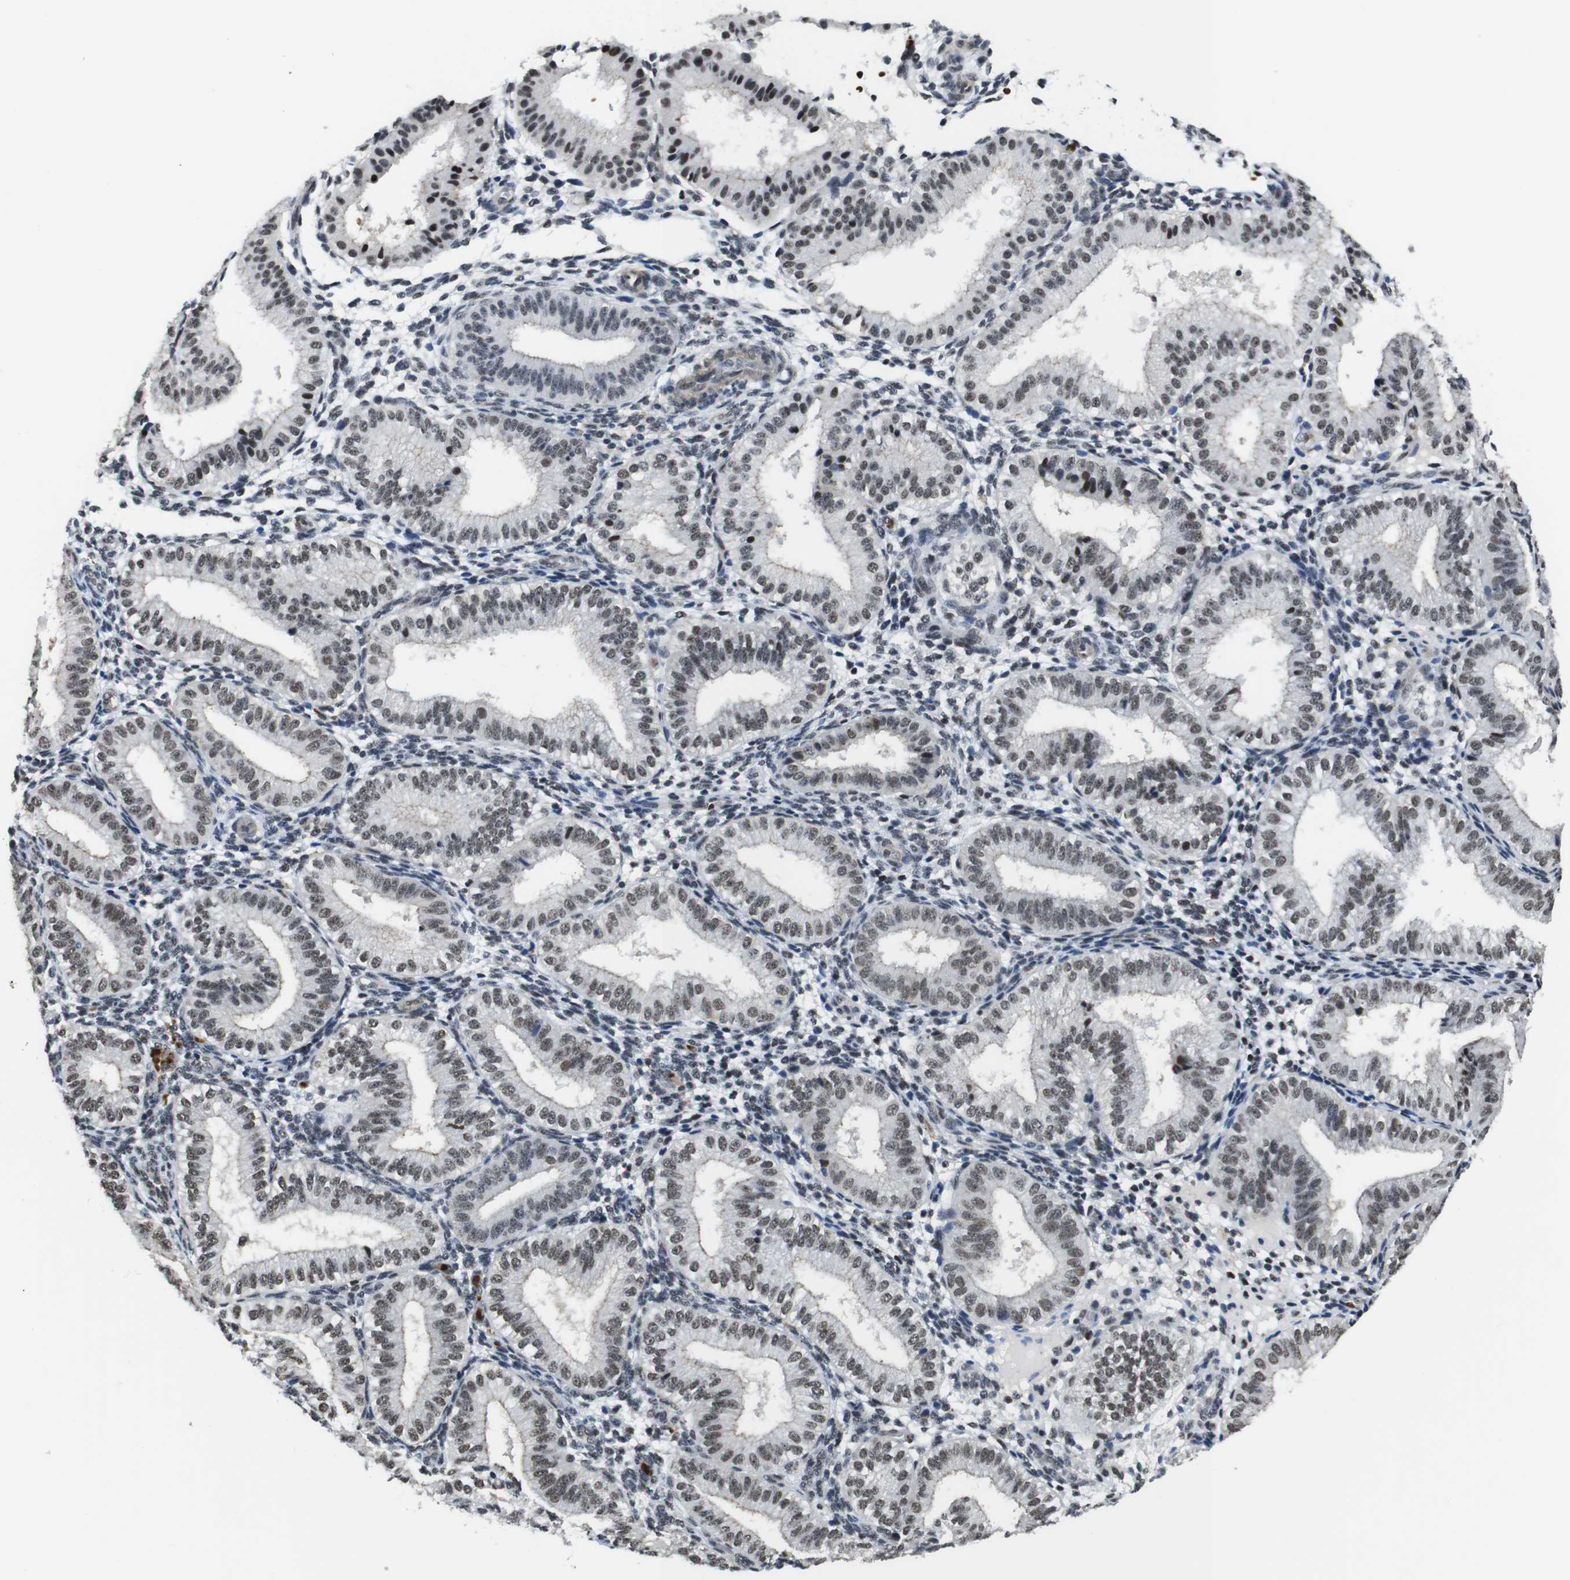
{"staining": {"intensity": "negative", "quantity": "none", "location": "none"}, "tissue": "endometrium", "cell_type": "Cells in endometrial stroma", "image_type": "normal", "snomed": [{"axis": "morphology", "description": "Normal tissue, NOS"}, {"axis": "topography", "description": "Endometrium"}], "caption": "Endometrium stained for a protein using IHC reveals no positivity cells in endometrial stroma.", "gene": "ILDR2", "patient": {"sex": "female", "age": 39}}